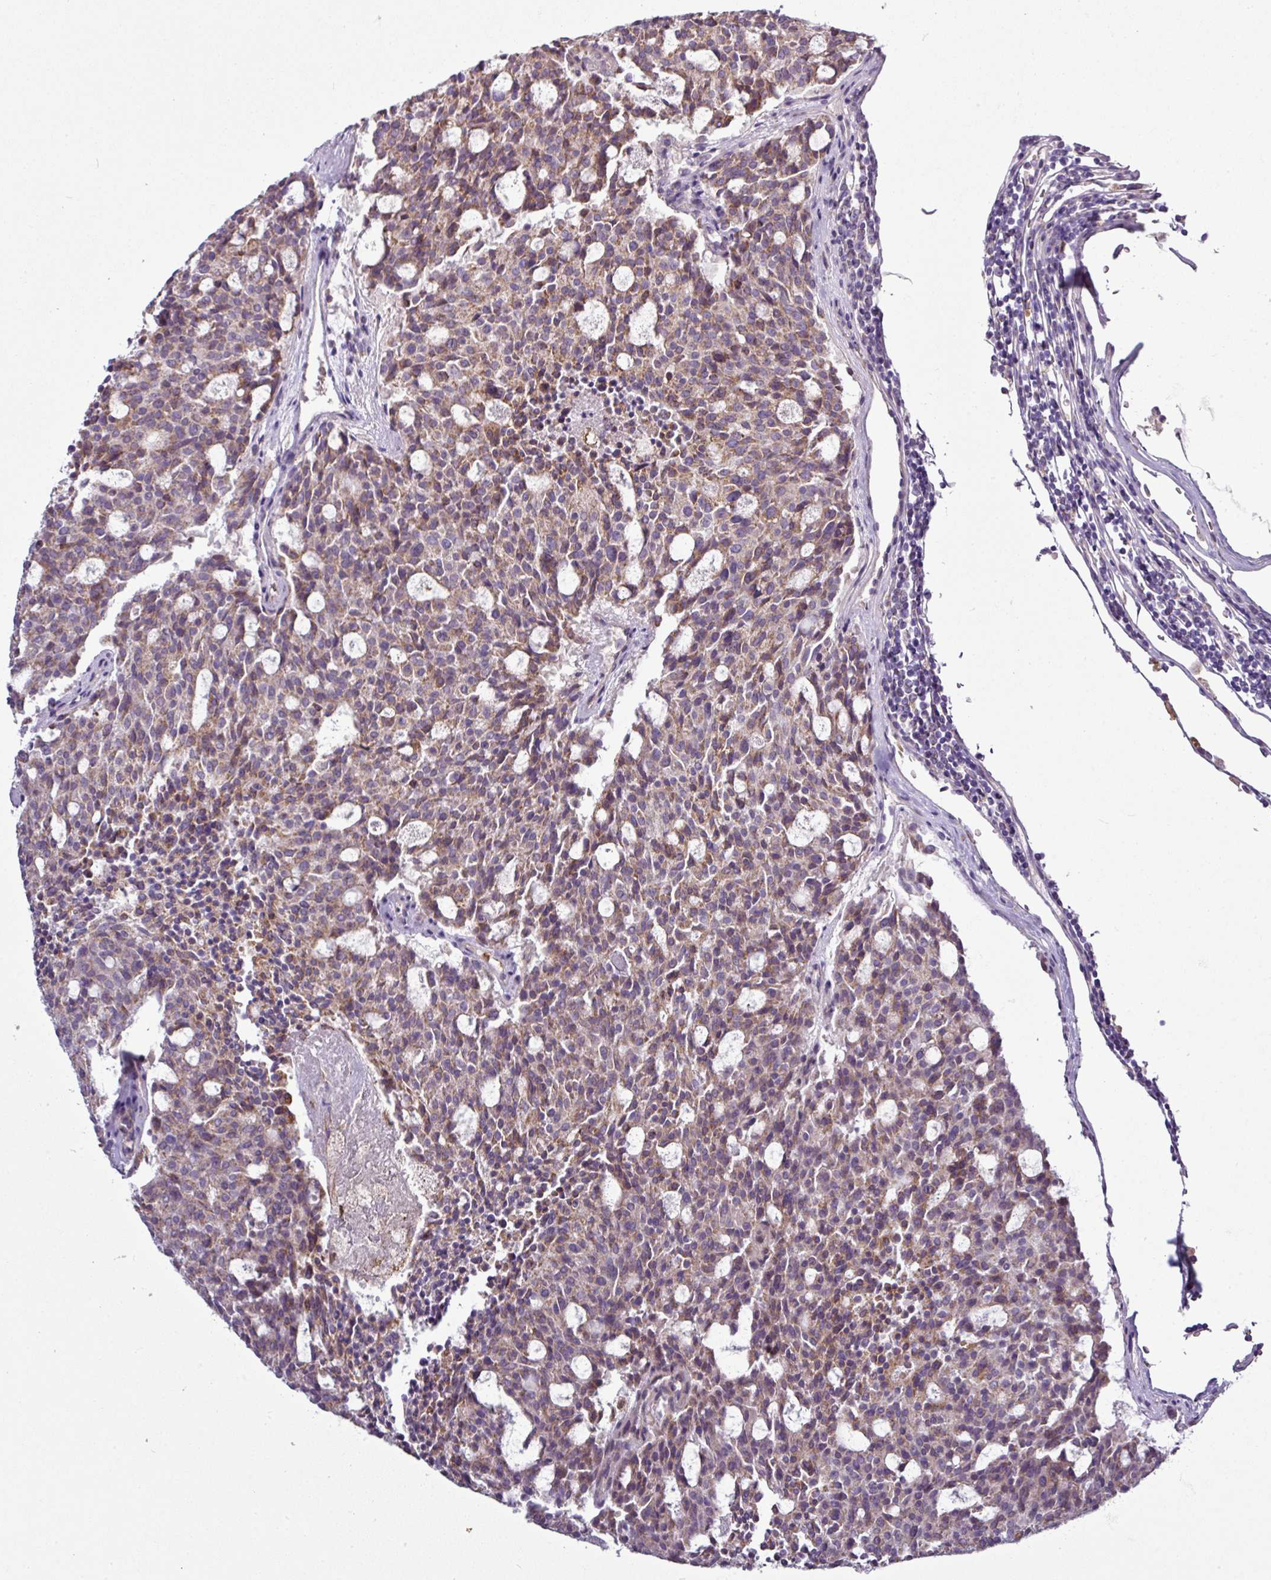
{"staining": {"intensity": "moderate", "quantity": "25%-75%", "location": "cytoplasmic/membranous"}, "tissue": "carcinoid", "cell_type": "Tumor cells", "image_type": "cancer", "snomed": [{"axis": "morphology", "description": "Carcinoid, malignant, NOS"}, {"axis": "topography", "description": "Pancreas"}], "caption": "Tumor cells display medium levels of moderate cytoplasmic/membranous staining in about 25%-75% of cells in carcinoid.", "gene": "GAN", "patient": {"sex": "female", "age": 54}}